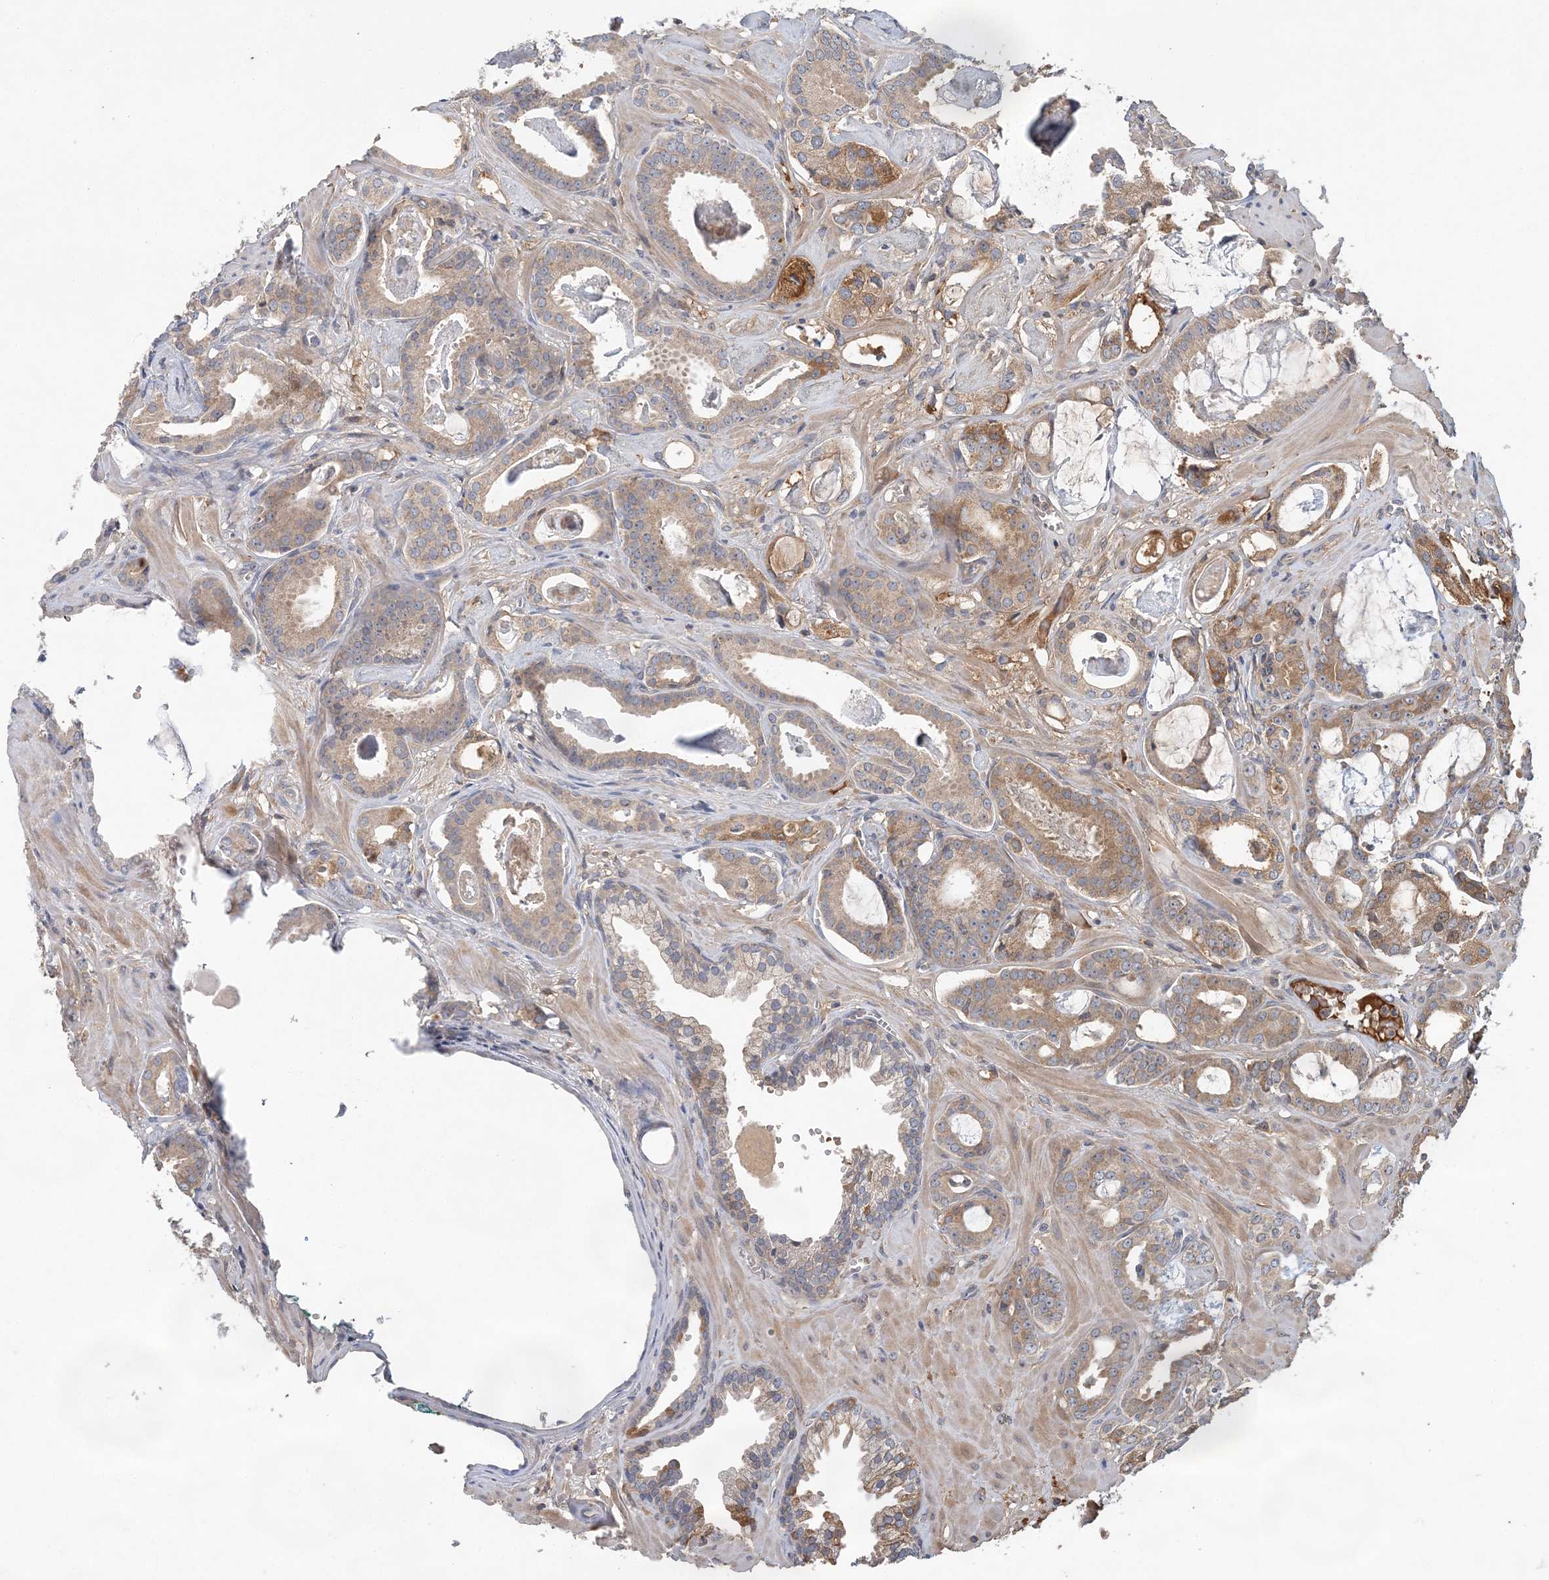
{"staining": {"intensity": "moderate", "quantity": "<25%", "location": "cytoplasmic/membranous"}, "tissue": "prostate cancer", "cell_type": "Tumor cells", "image_type": "cancer", "snomed": [{"axis": "morphology", "description": "Adenocarcinoma, Low grade"}, {"axis": "topography", "description": "Prostate"}], "caption": "Prostate cancer (adenocarcinoma (low-grade)) tissue reveals moderate cytoplasmic/membranous staining in approximately <25% of tumor cells, visualized by immunohistochemistry. (DAB (3,3'-diaminobenzidine) IHC with brightfield microscopy, high magnification).", "gene": "SYCP3", "patient": {"sex": "male", "age": 53}}